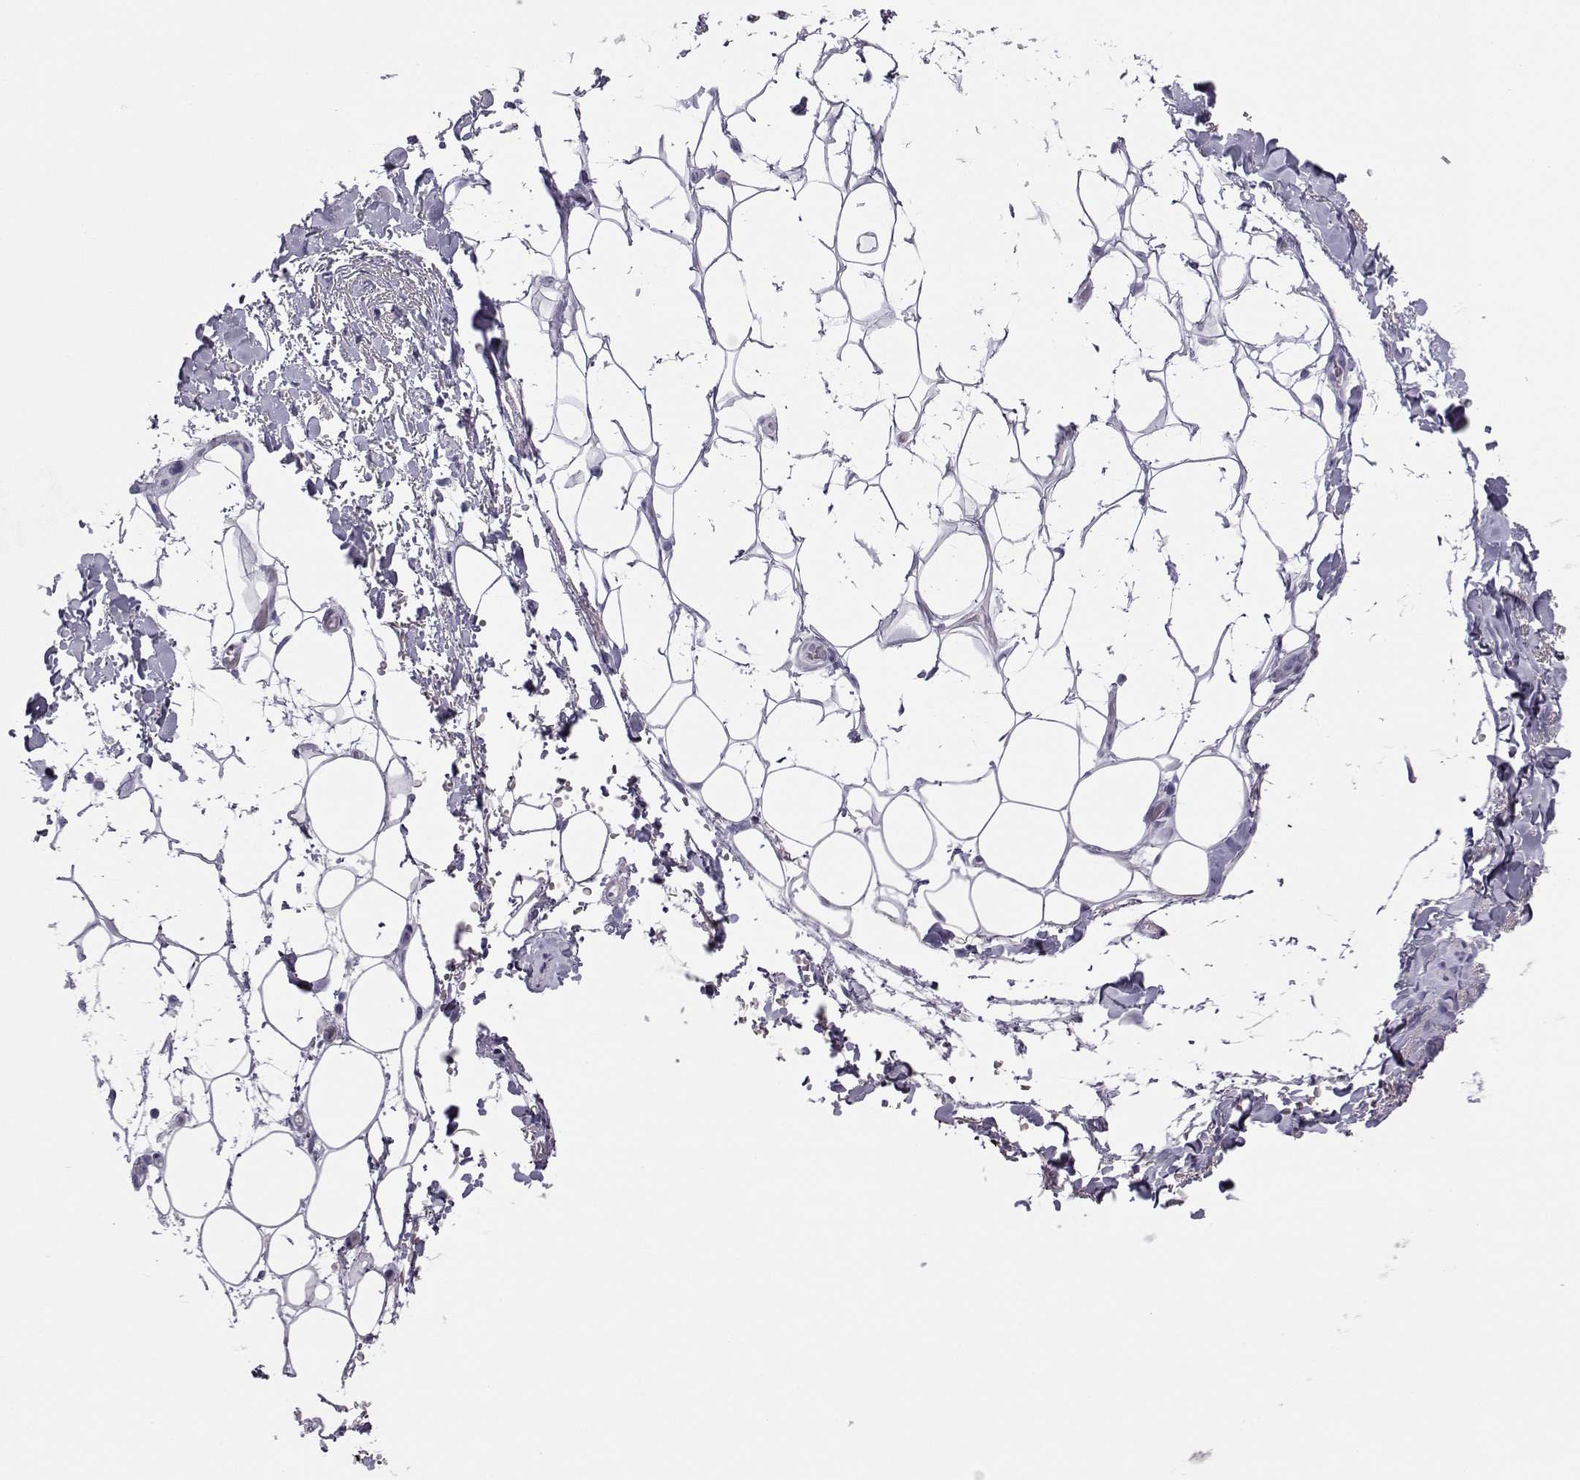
{"staining": {"intensity": "negative", "quantity": "none", "location": "none"}, "tissue": "adipose tissue", "cell_type": "Adipocytes", "image_type": "normal", "snomed": [{"axis": "morphology", "description": "Normal tissue, NOS"}, {"axis": "topography", "description": "Anal"}, {"axis": "topography", "description": "Peripheral nerve tissue"}], "caption": "The micrograph displays no significant staining in adipocytes of adipose tissue.", "gene": "SST", "patient": {"sex": "male", "age": 53}}